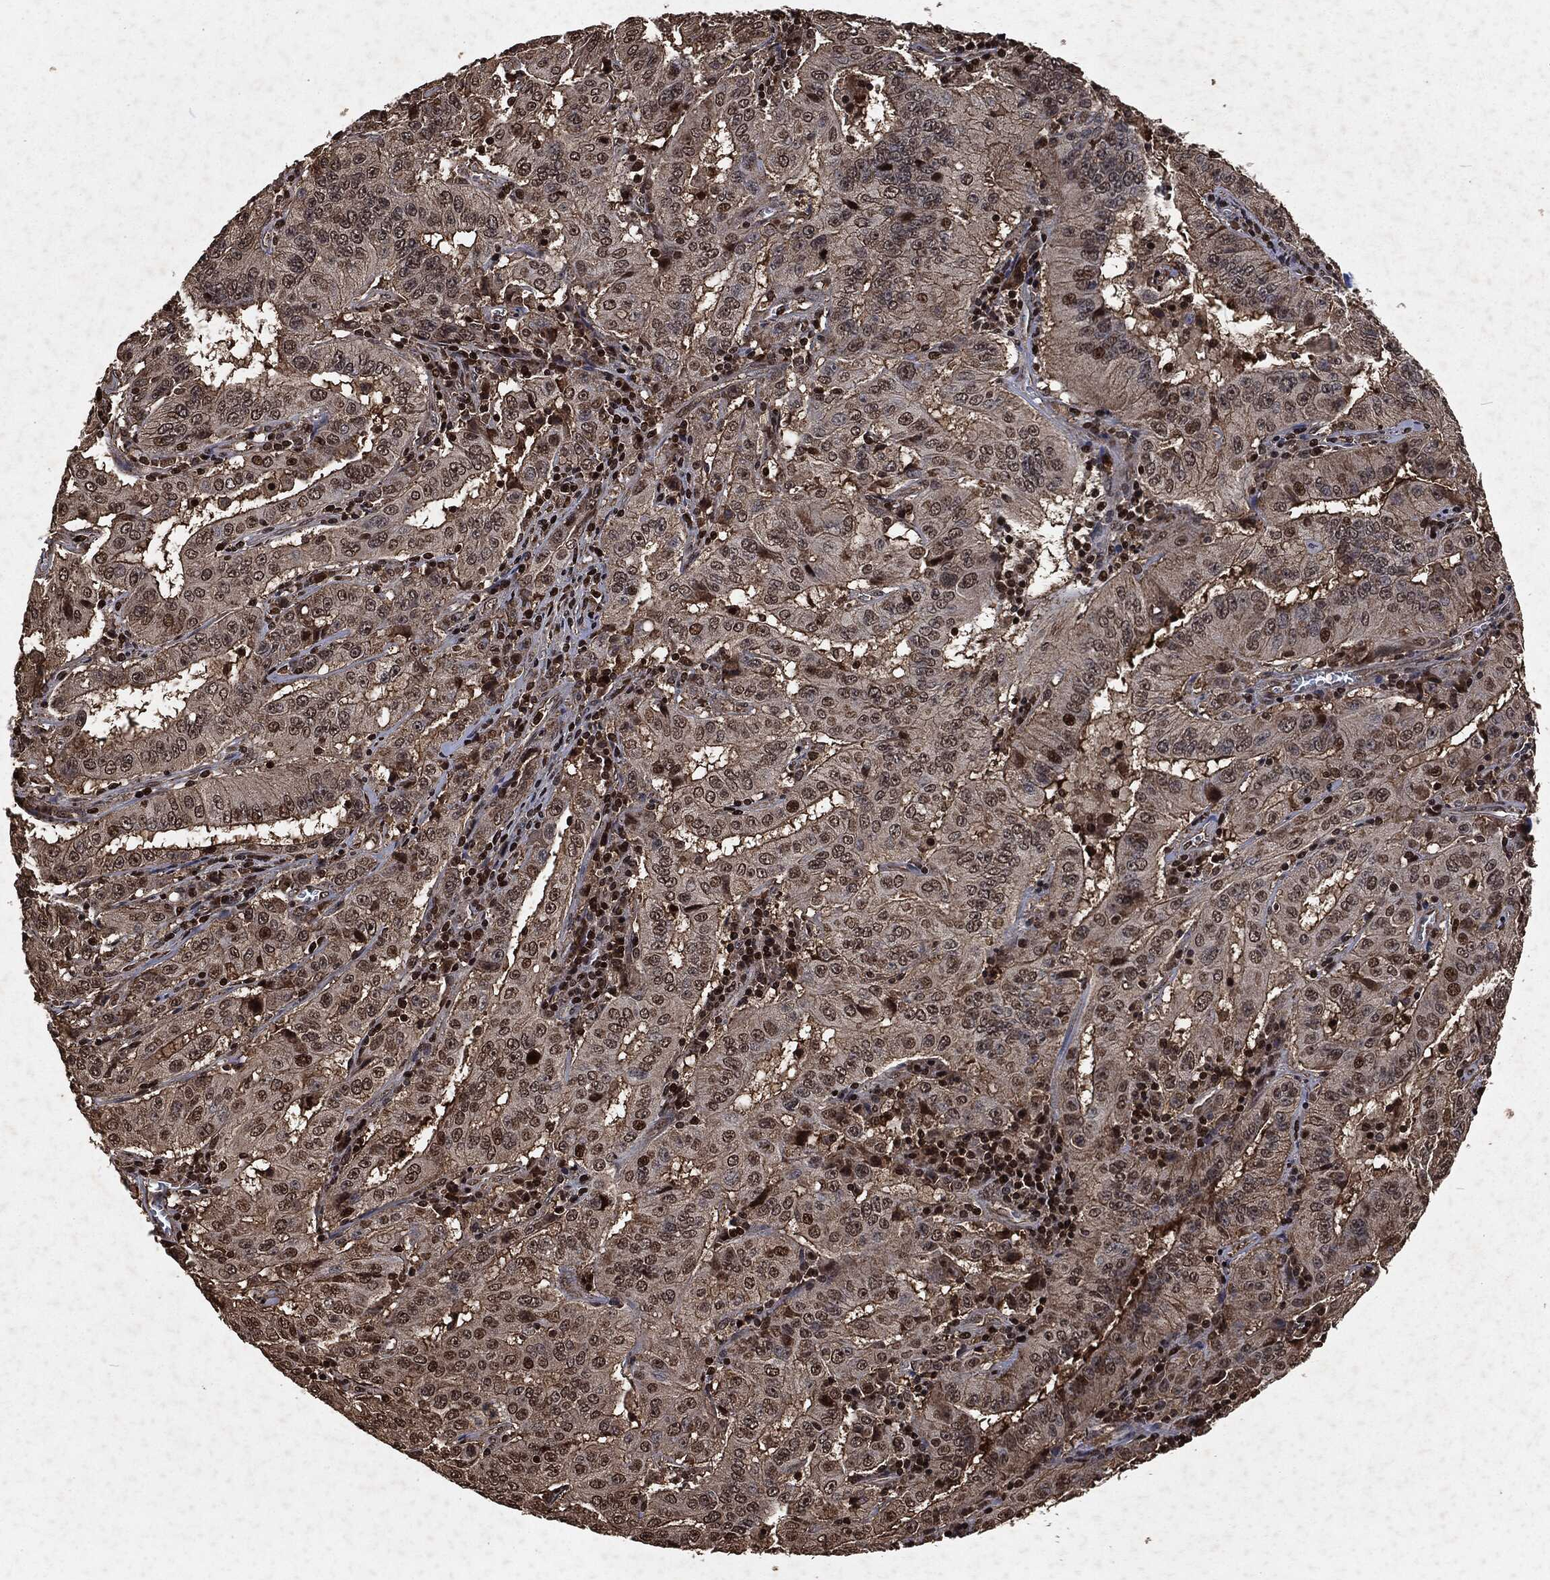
{"staining": {"intensity": "weak", "quantity": "25%-75%", "location": "cytoplasmic/membranous,nuclear"}, "tissue": "pancreatic cancer", "cell_type": "Tumor cells", "image_type": "cancer", "snomed": [{"axis": "morphology", "description": "Adenocarcinoma, NOS"}, {"axis": "topography", "description": "Pancreas"}], "caption": "Protein analysis of pancreatic cancer (adenocarcinoma) tissue reveals weak cytoplasmic/membranous and nuclear staining in about 25%-75% of tumor cells. The staining is performed using DAB brown chromogen to label protein expression. The nuclei are counter-stained blue using hematoxylin.", "gene": "SNAI1", "patient": {"sex": "male", "age": 63}}